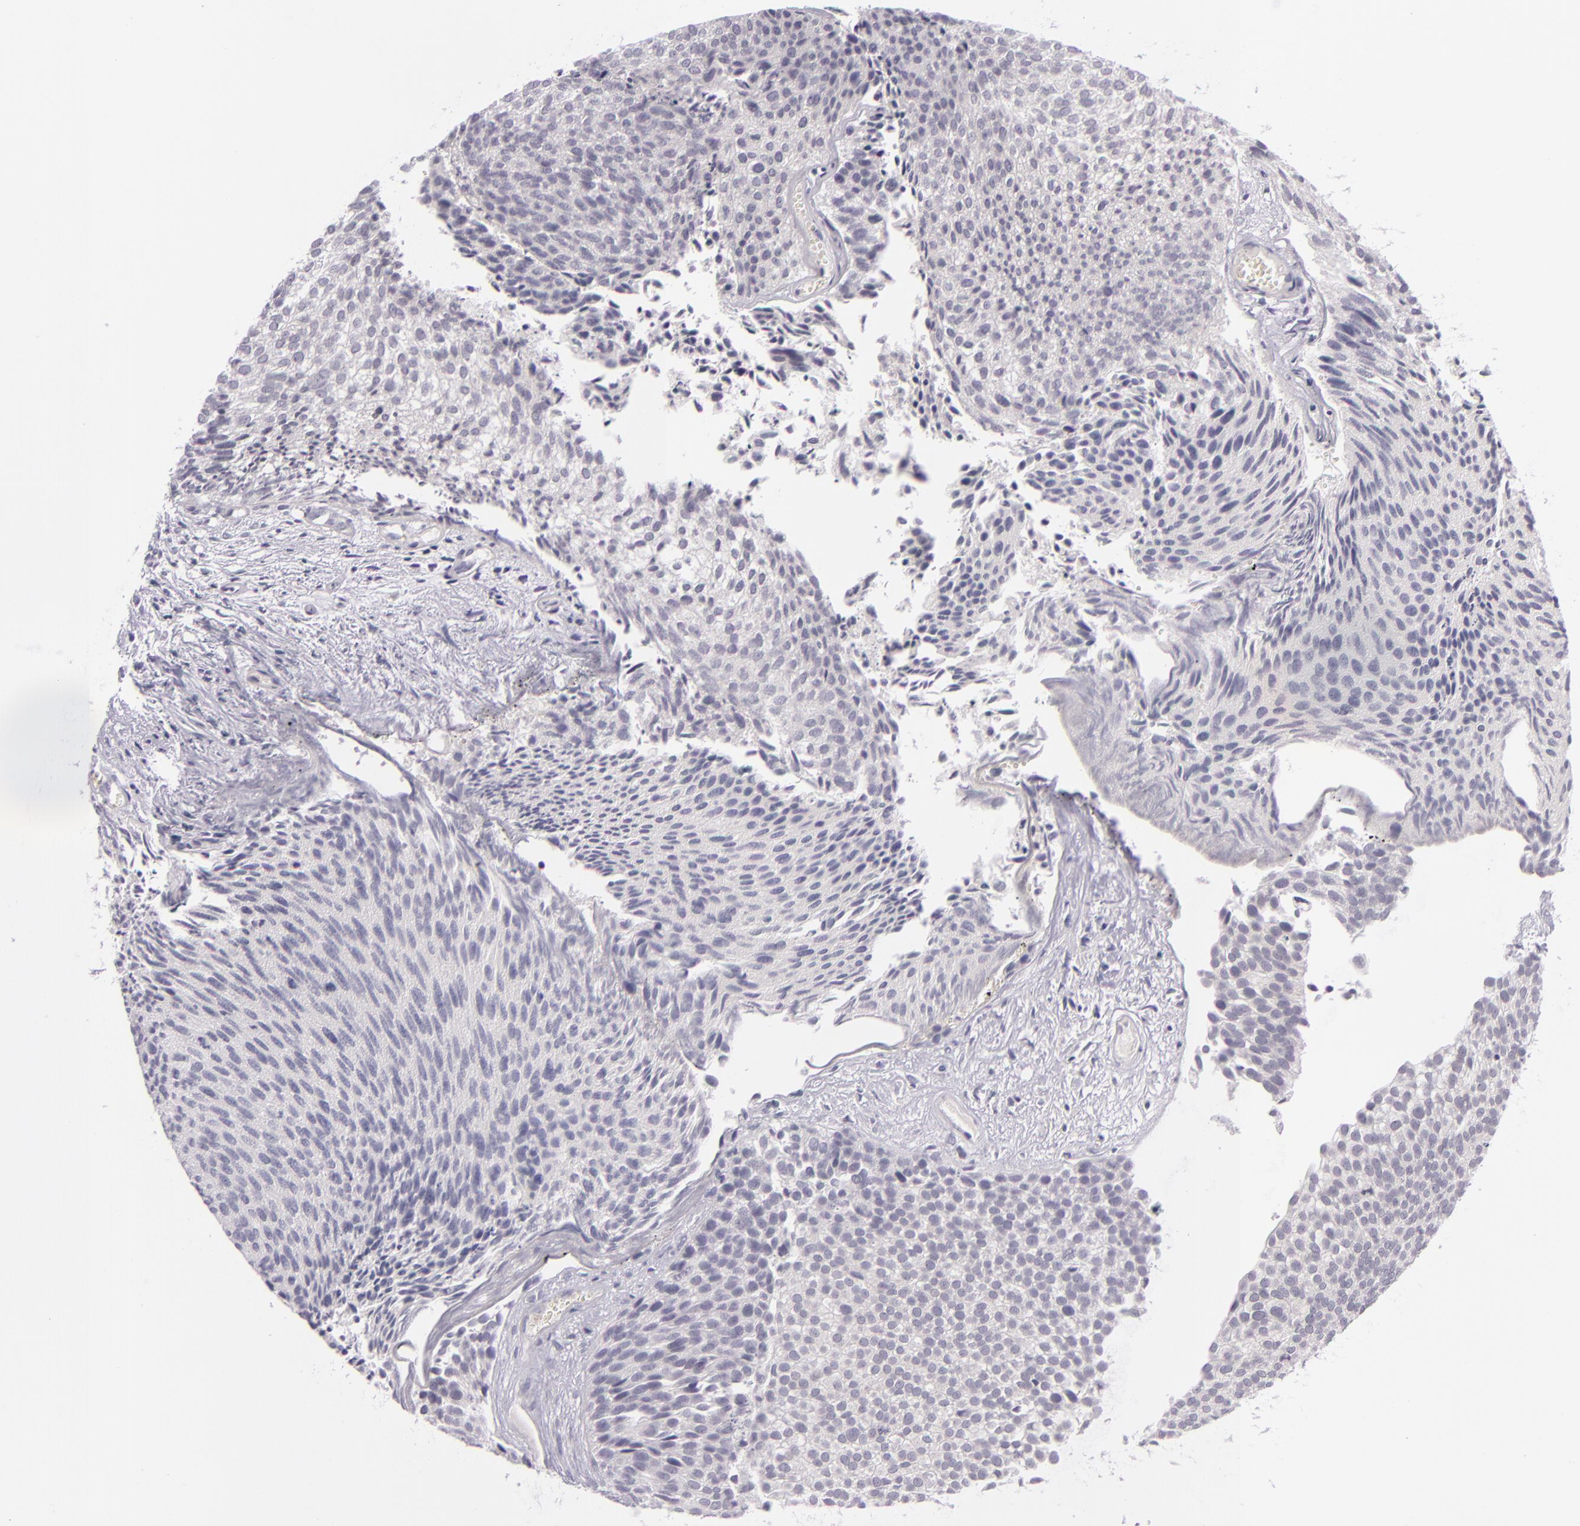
{"staining": {"intensity": "negative", "quantity": "none", "location": "none"}, "tissue": "urothelial cancer", "cell_type": "Tumor cells", "image_type": "cancer", "snomed": [{"axis": "morphology", "description": "Urothelial carcinoma, Low grade"}, {"axis": "topography", "description": "Urinary bladder"}], "caption": "Urothelial carcinoma (low-grade) was stained to show a protein in brown. There is no significant expression in tumor cells.", "gene": "DAG1", "patient": {"sex": "male", "age": 84}}